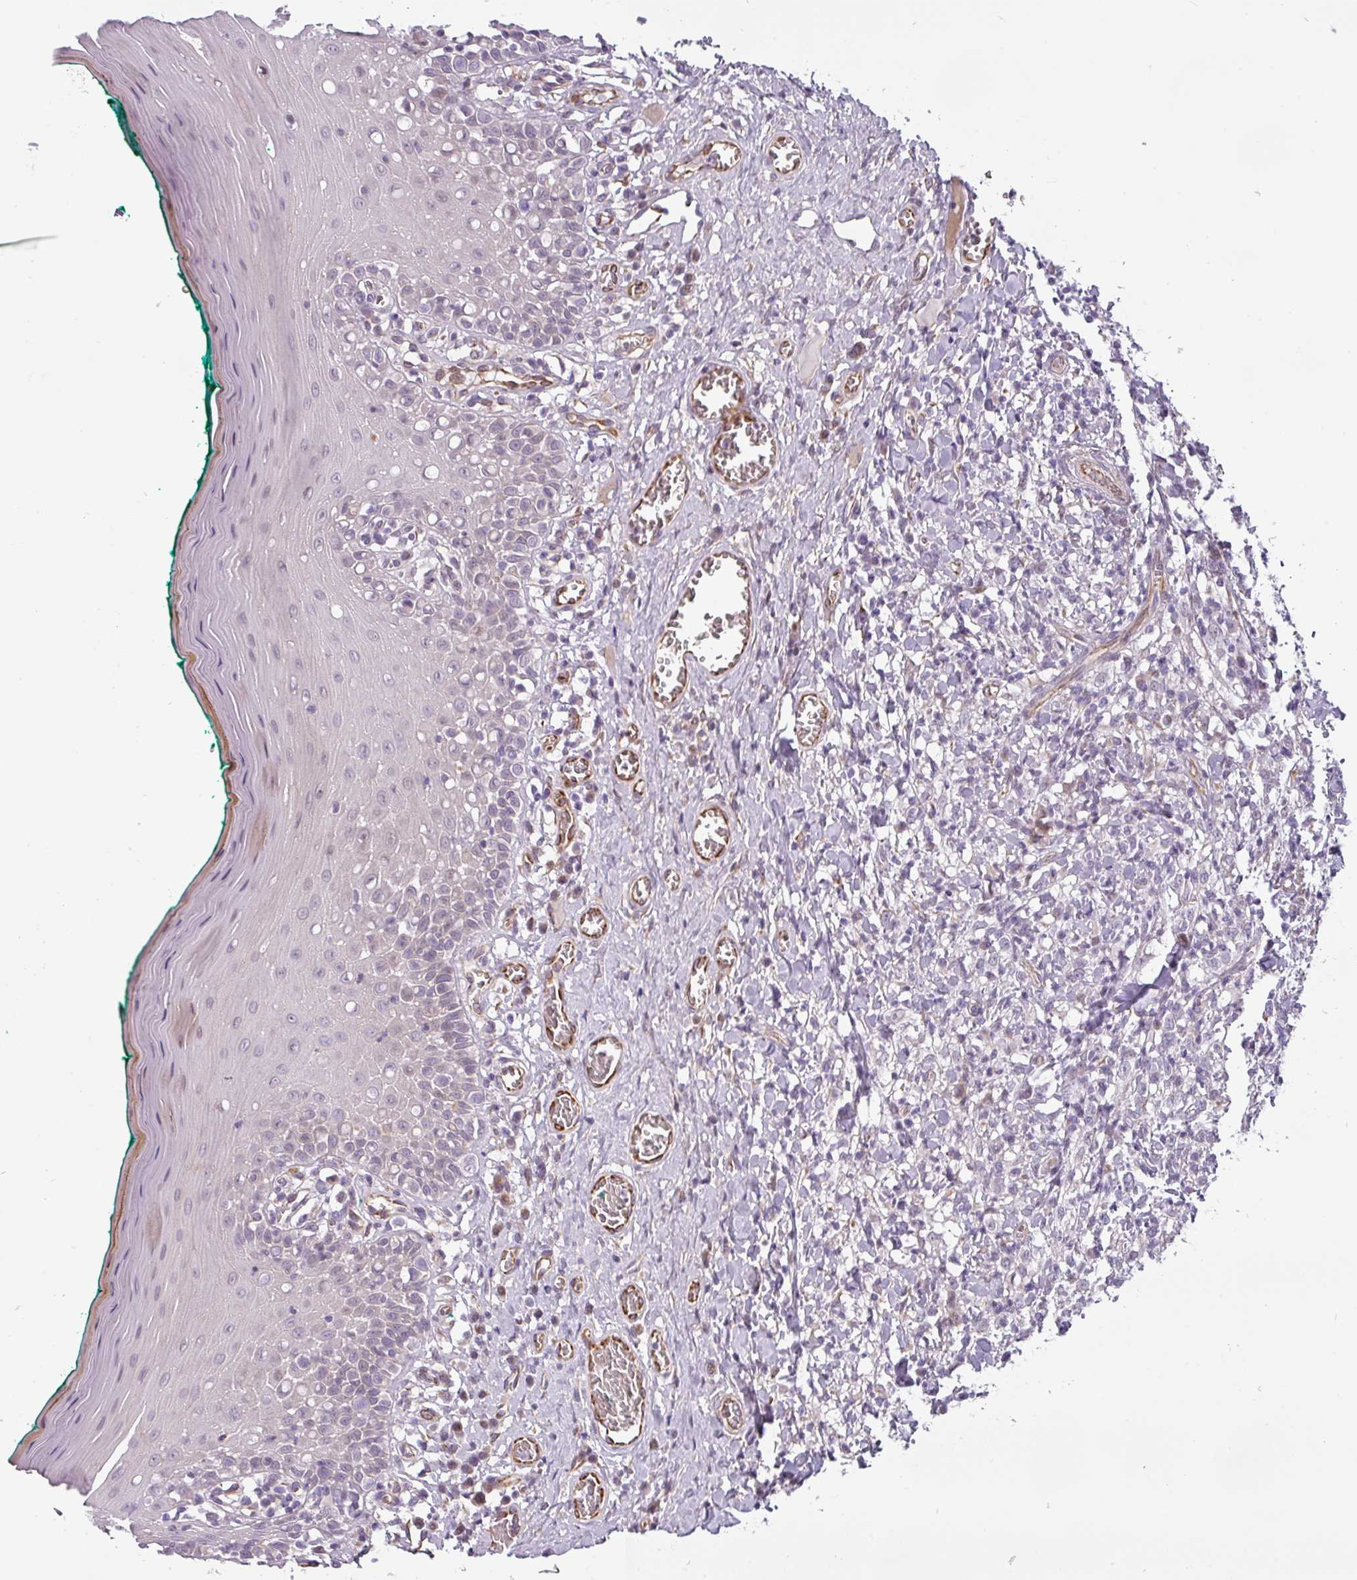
{"staining": {"intensity": "negative", "quantity": "none", "location": "none"}, "tissue": "oral mucosa", "cell_type": "Squamous epithelial cells", "image_type": "normal", "snomed": [{"axis": "morphology", "description": "Normal tissue, NOS"}, {"axis": "topography", "description": "Oral tissue"}], "caption": "Squamous epithelial cells are negative for brown protein staining in unremarkable oral mucosa. (Immunohistochemistry (ihc), brightfield microscopy, high magnification).", "gene": "CHRDL1", "patient": {"sex": "female", "age": 83}}